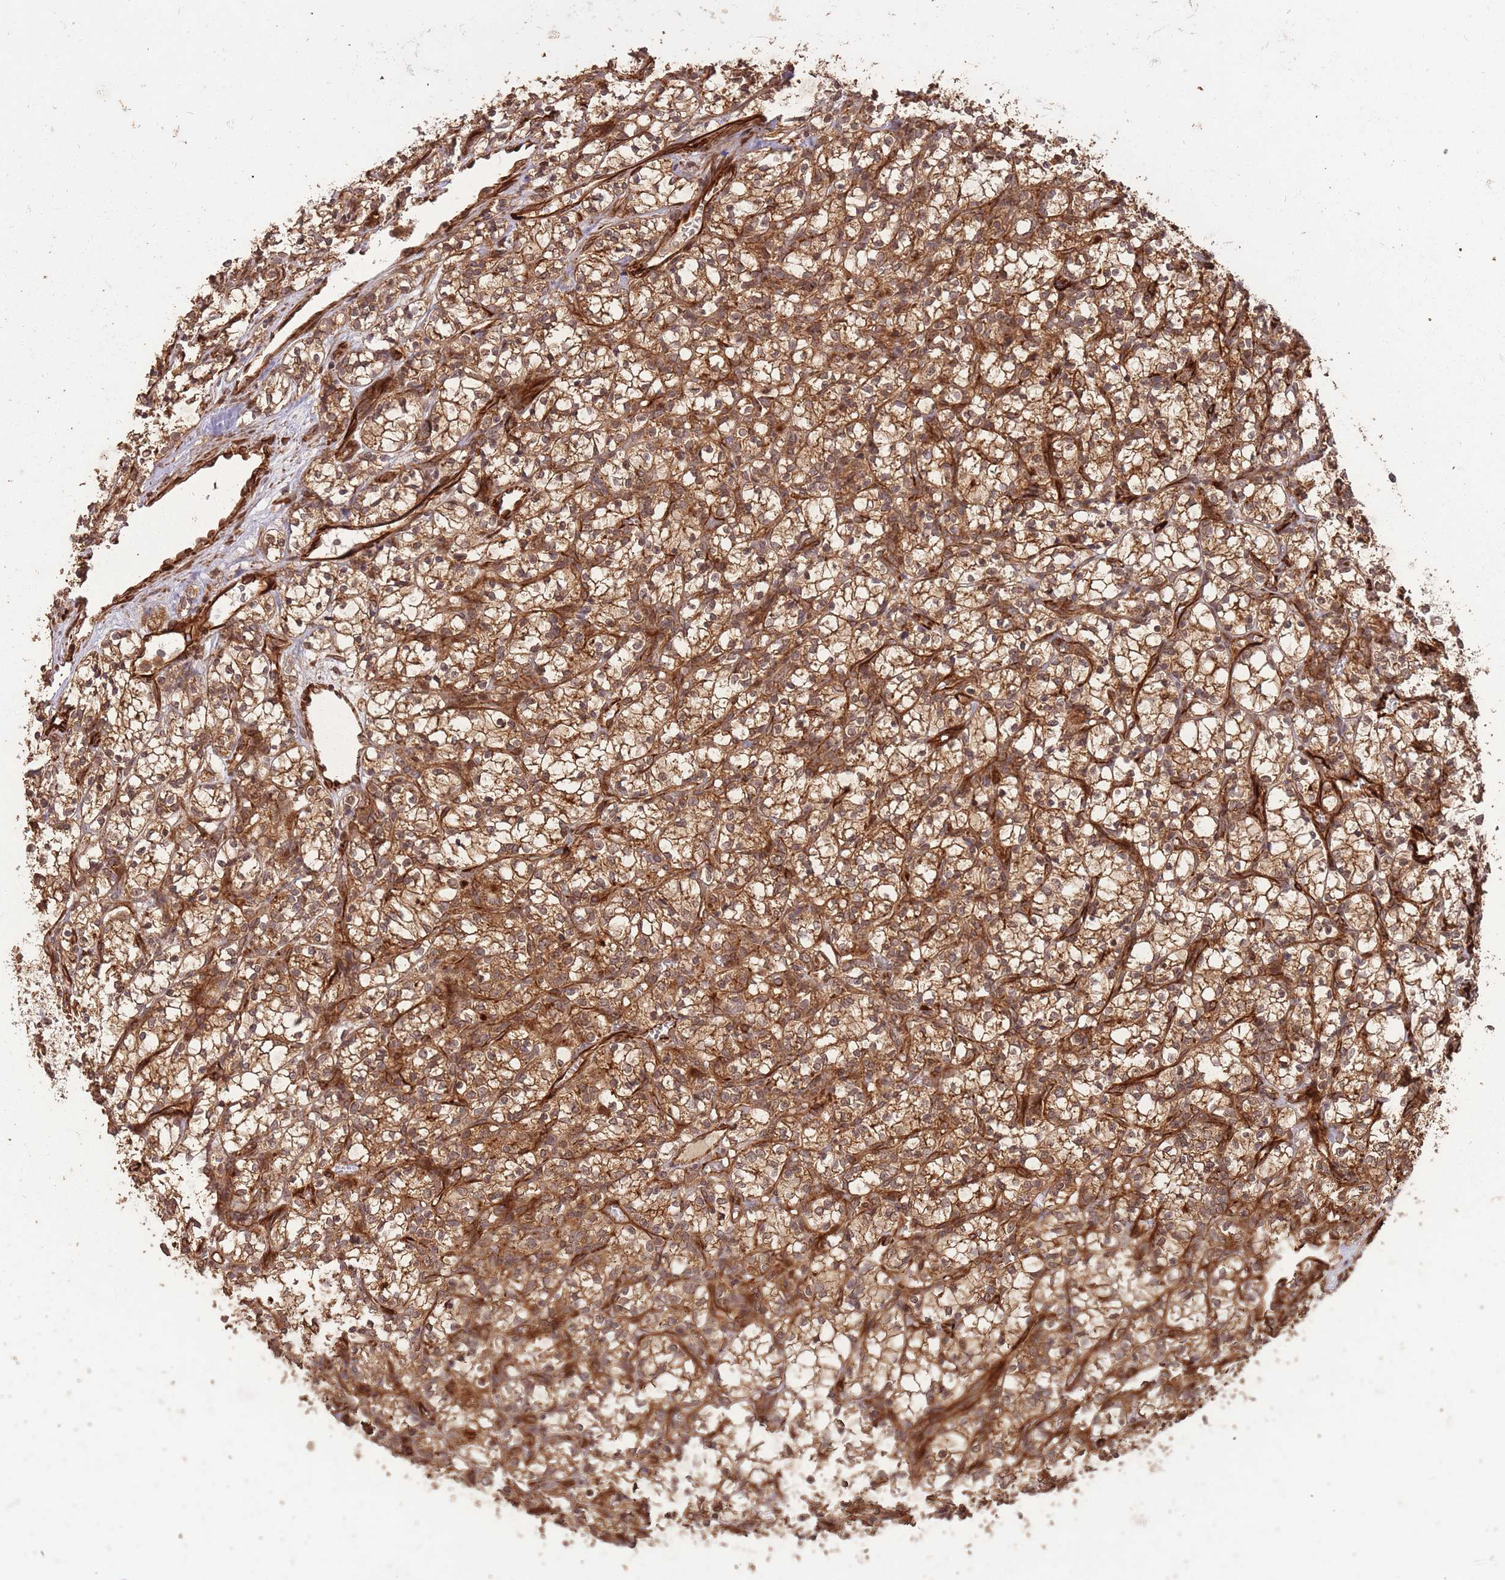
{"staining": {"intensity": "strong", "quantity": "25%-75%", "location": "cytoplasmic/membranous"}, "tissue": "renal cancer", "cell_type": "Tumor cells", "image_type": "cancer", "snomed": [{"axis": "morphology", "description": "Adenocarcinoma, NOS"}, {"axis": "topography", "description": "Kidney"}], "caption": "Immunohistochemistry histopathology image of human renal cancer (adenocarcinoma) stained for a protein (brown), which shows high levels of strong cytoplasmic/membranous staining in about 25%-75% of tumor cells.", "gene": "ERBB3", "patient": {"sex": "female", "age": 69}}